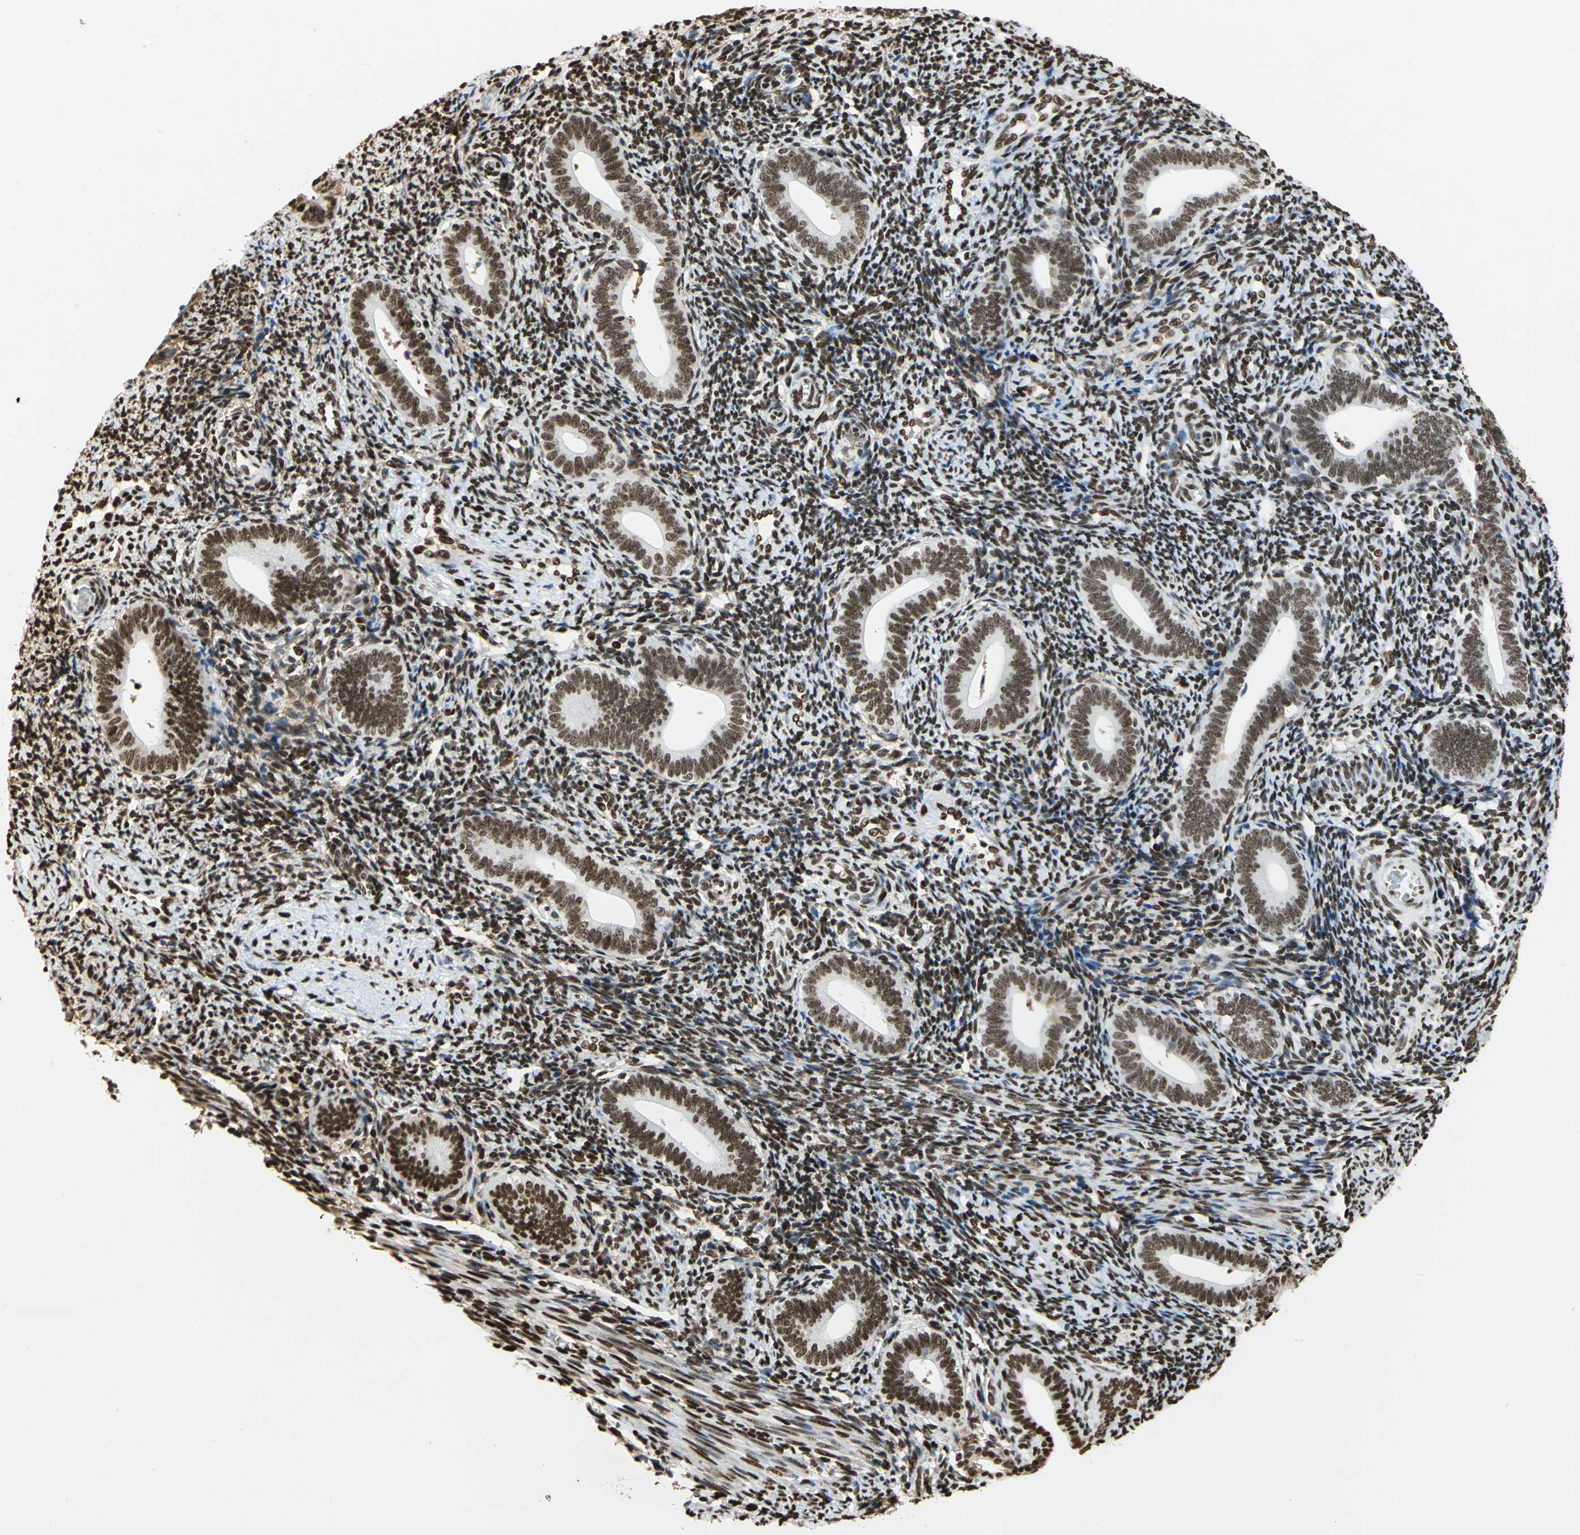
{"staining": {"intensity": "strong", "quantity": ">75%", "location": "nuclear"}, "tissue": "endometrium", "cell_type": "Cells in endometrial stroma", "image_type": "normal", "snomed": [{"axis": "morphology", "description": "Normal tissue, NOS"}, {"axis": "topography", "description": "Uterus"}, {"axis": "topography", "description": "Endometrium"}], "caption": "Protein expression analysis of normal endometrium exhibits strong nuclear staining in about >75% of cells in endometrial stroma.", "gene": "HMGB1", "patient": {"sex": "female", "age": 33}}